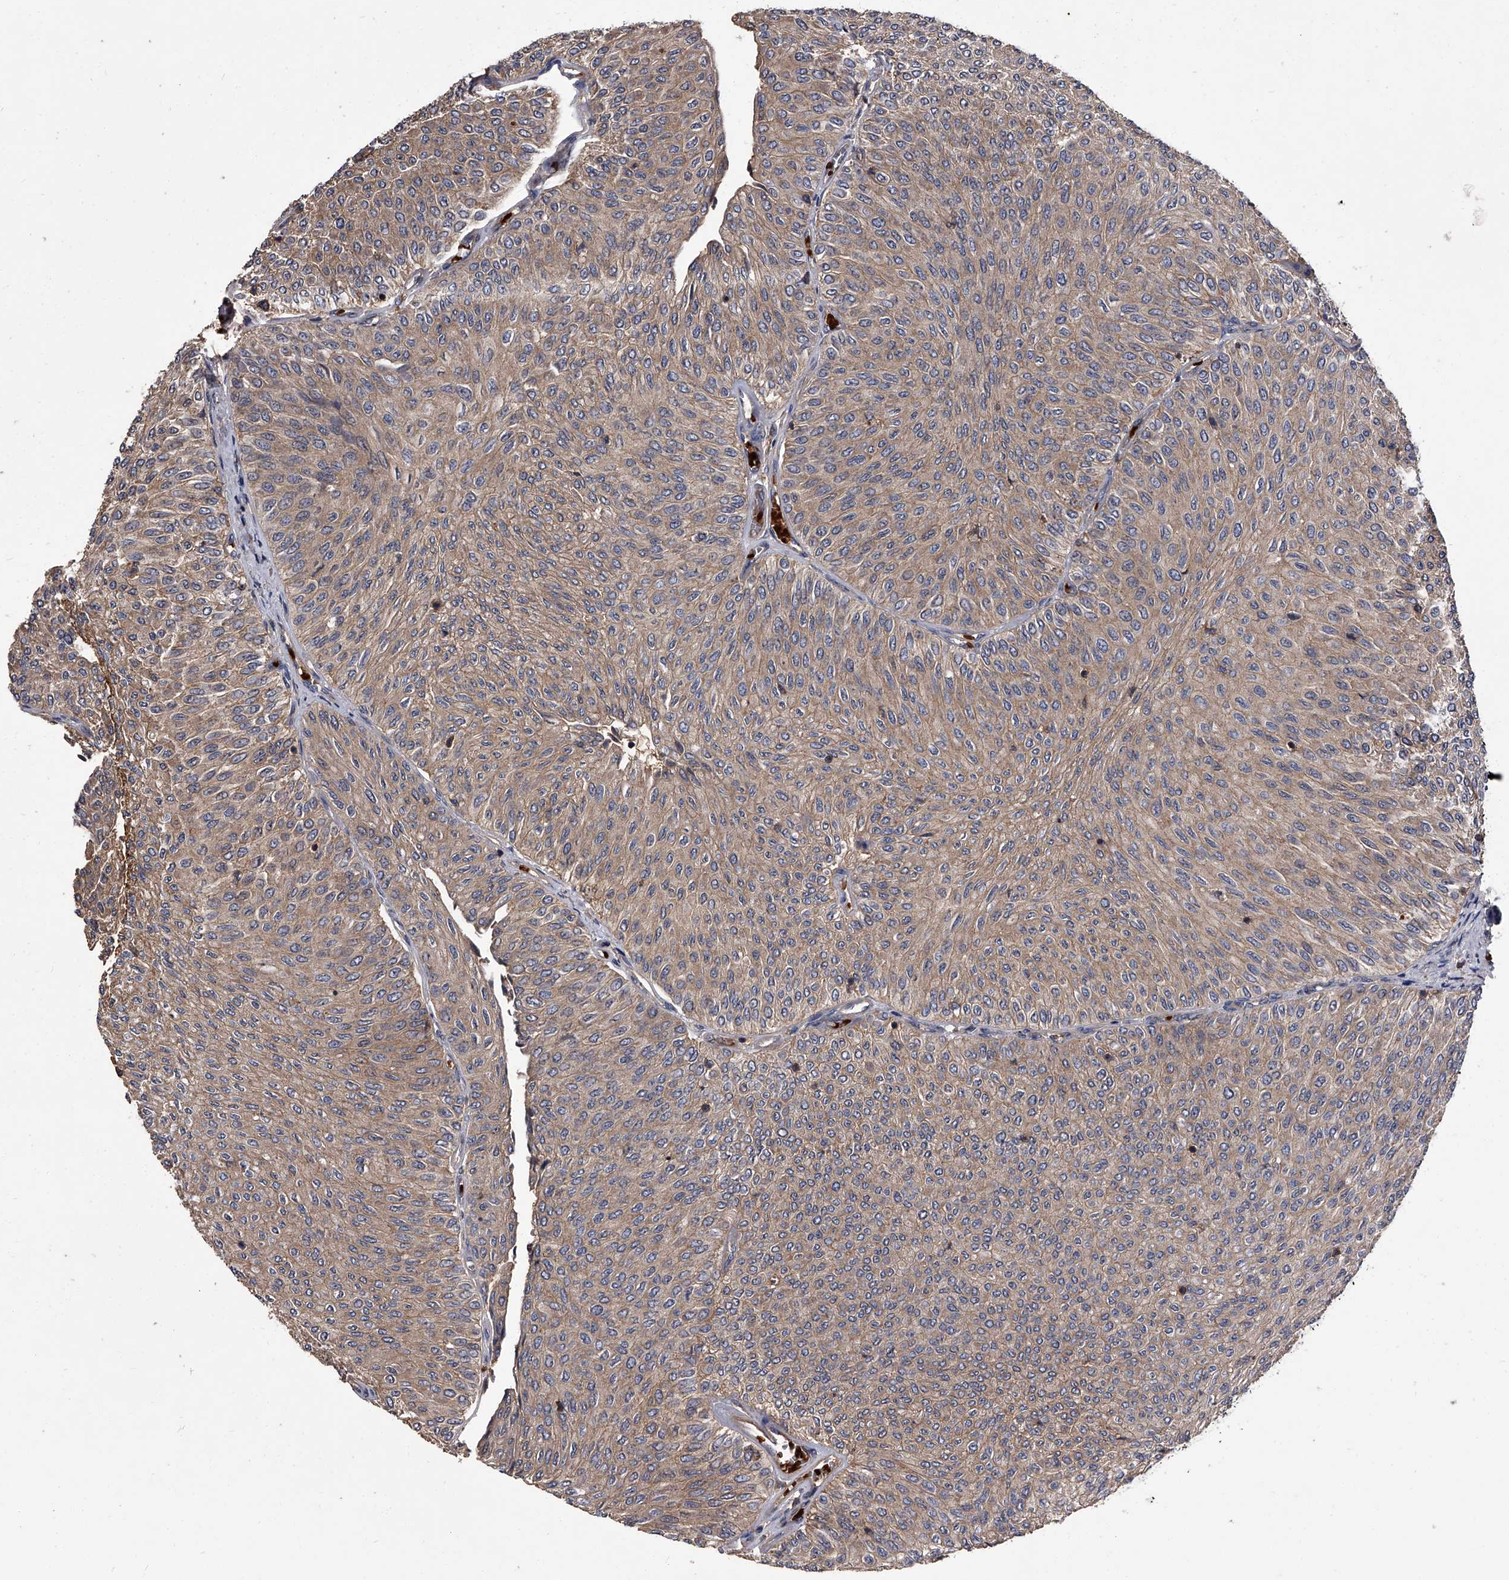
{"staining": {"intensity": "moderate", "quantity": ">75%", "location": "cytoplasmic/membranous"}, "tissue": "urothelial cancer", "cell_type": "Tumor cells", "image_type": "cancer", "snomed": [{"axis": "morphology", "description": "Urothelial carcinoma, Low grade"}, {"axis": "topography", "description": "Urinary bladder"}], "caption": "Protein positivity by immunohistochemistry (IHC) shows moderate cytoplasmic/membranous staining in approximately >75% of tumor cells in low-grade urothelial carcinoma.", "gene": "STK36", "patient": {"sex": "male", "age": 78}}